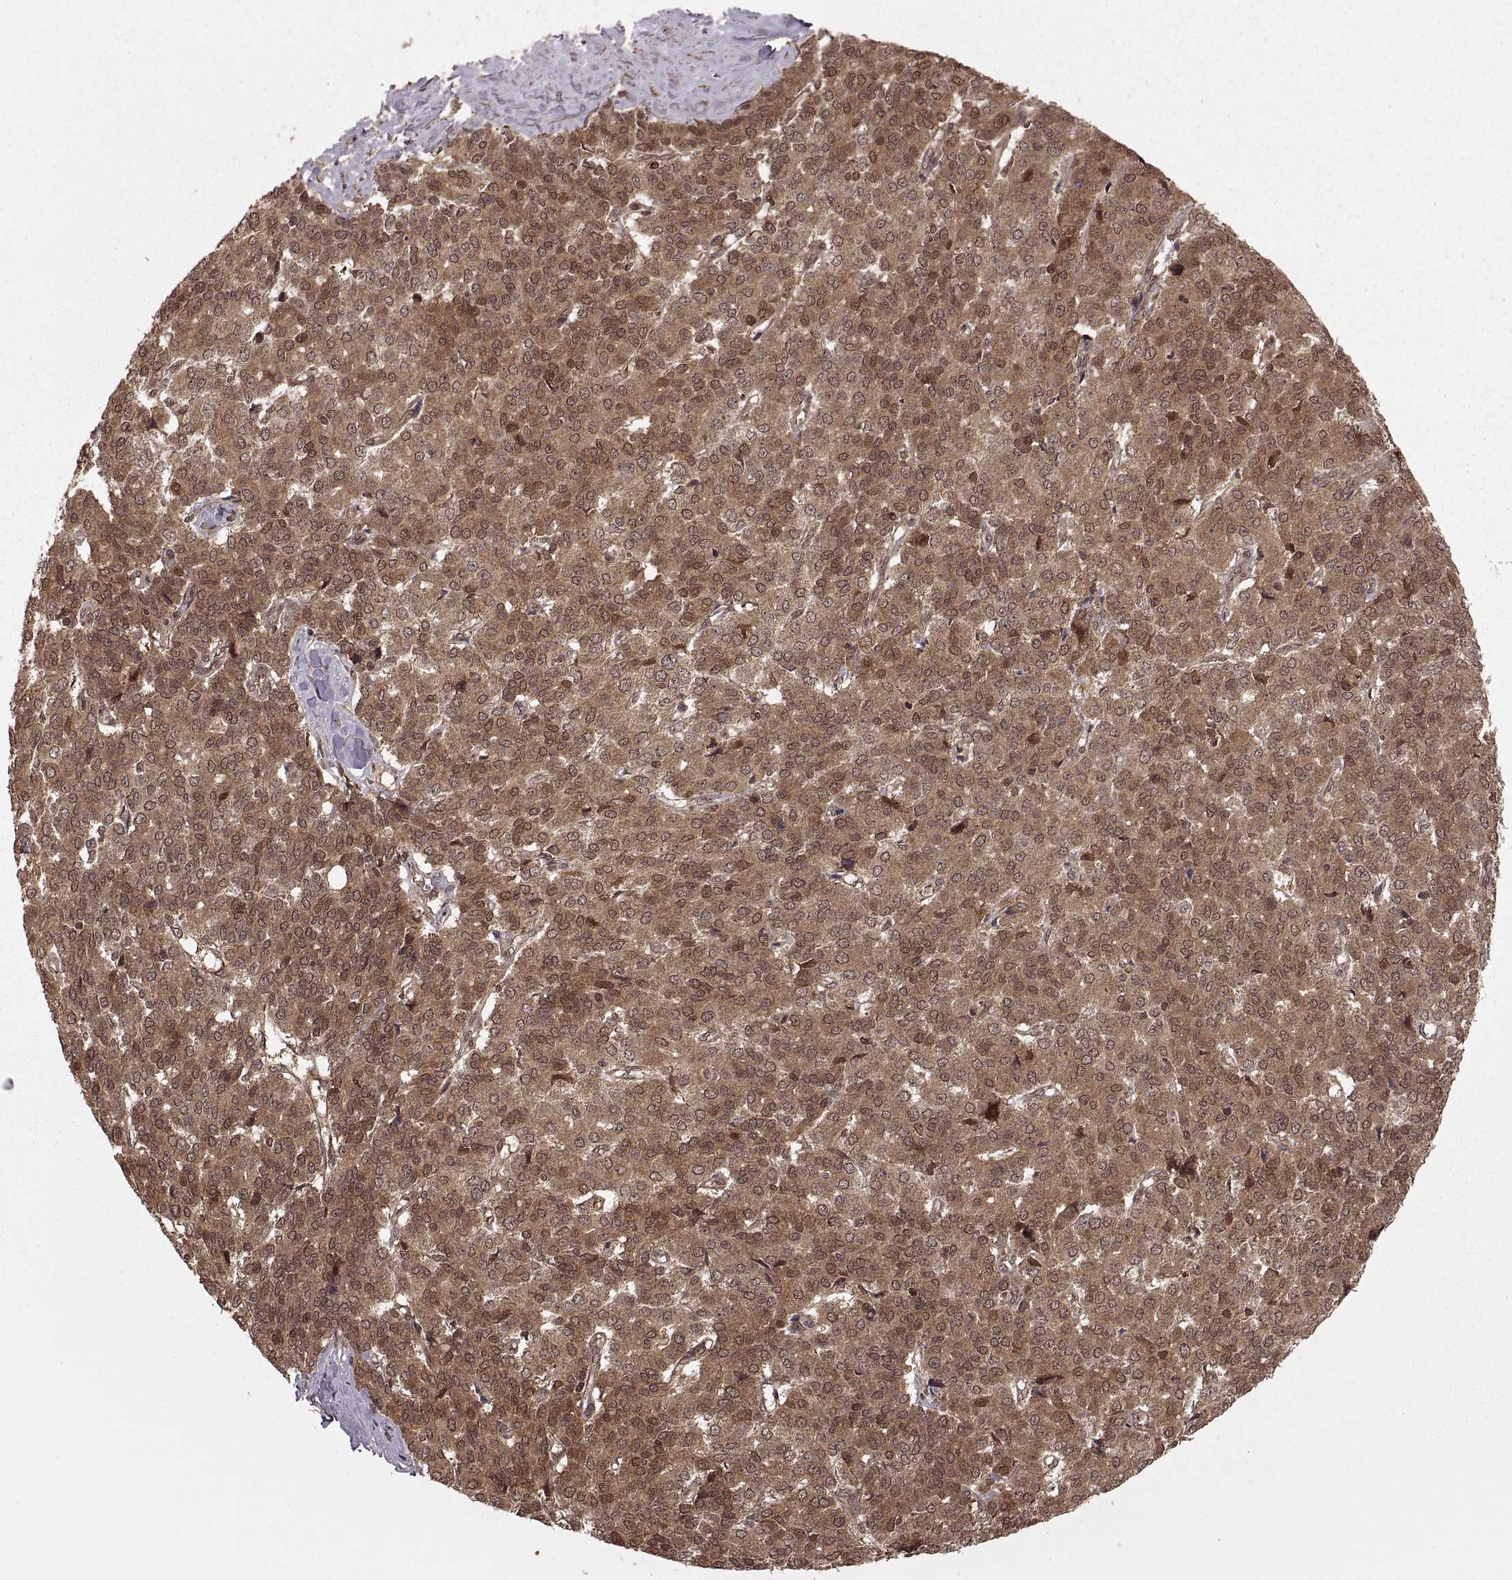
{"staining": {"intensity": "moderate", "quantity": ">75%", "location": "cytoplasmic/membranous"}, "tissue": "liver cancer", "cell_type": "Tumor cells", "image_type": "cancer", "snomed": [{"axis": "morphology", "description": "Cholangiocarcinoma"}, {"axis": "topography", "description": "Liver"}], "caption": "Brown immunohistochemical staining in liver cholangiocarcinoma shows moderate cytoplasmic/membranous staining in about >75% of tumor cells. The protein is stained brown, and the nuclei are stained in blue (DAB (3,3'-diaminobenzidine) IHC with brightfield microscopy, high magnification).", "gene": "DEDD", "patient": {"sex": "female", "age": 47}}